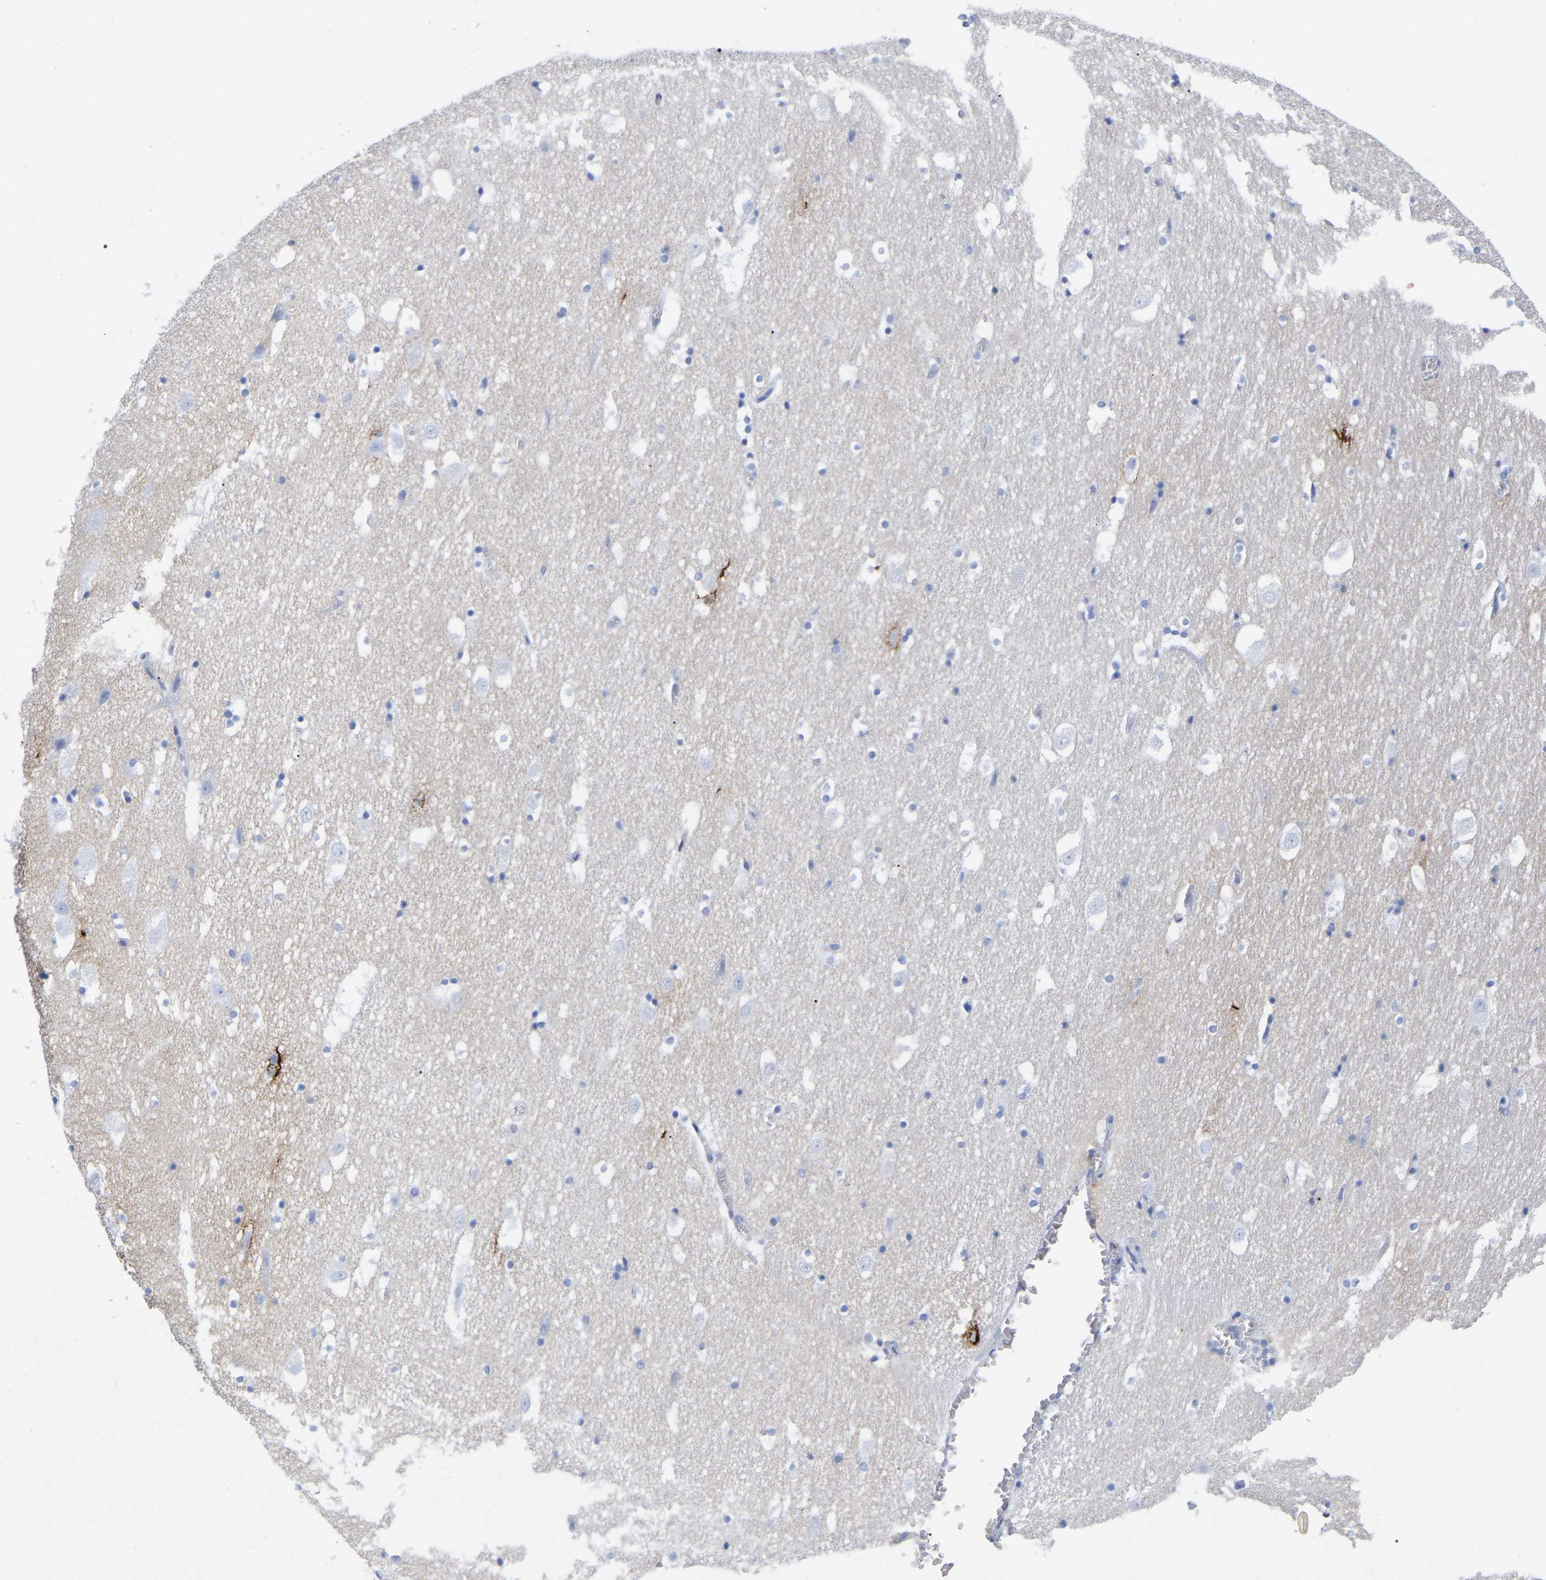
{"staining": {"intensity": "negative", "quantity": "none", "location": "none"}, "tissue": "hippocampus", "cell_type": "Glial cells", "image_type": "normal", "snomed": [{"axis": "morphology", "description": "Normal tissue, NOS"}, {"axis": "topography", "description": "Hippocampus"}], "caption": "Glial cells are negative for protein expression in normal human hippocampus. (IHC, brightfield microscopy, high magnification).", "gene": "HAPLN1", "patient": {"sex": "male", "age": 45}}